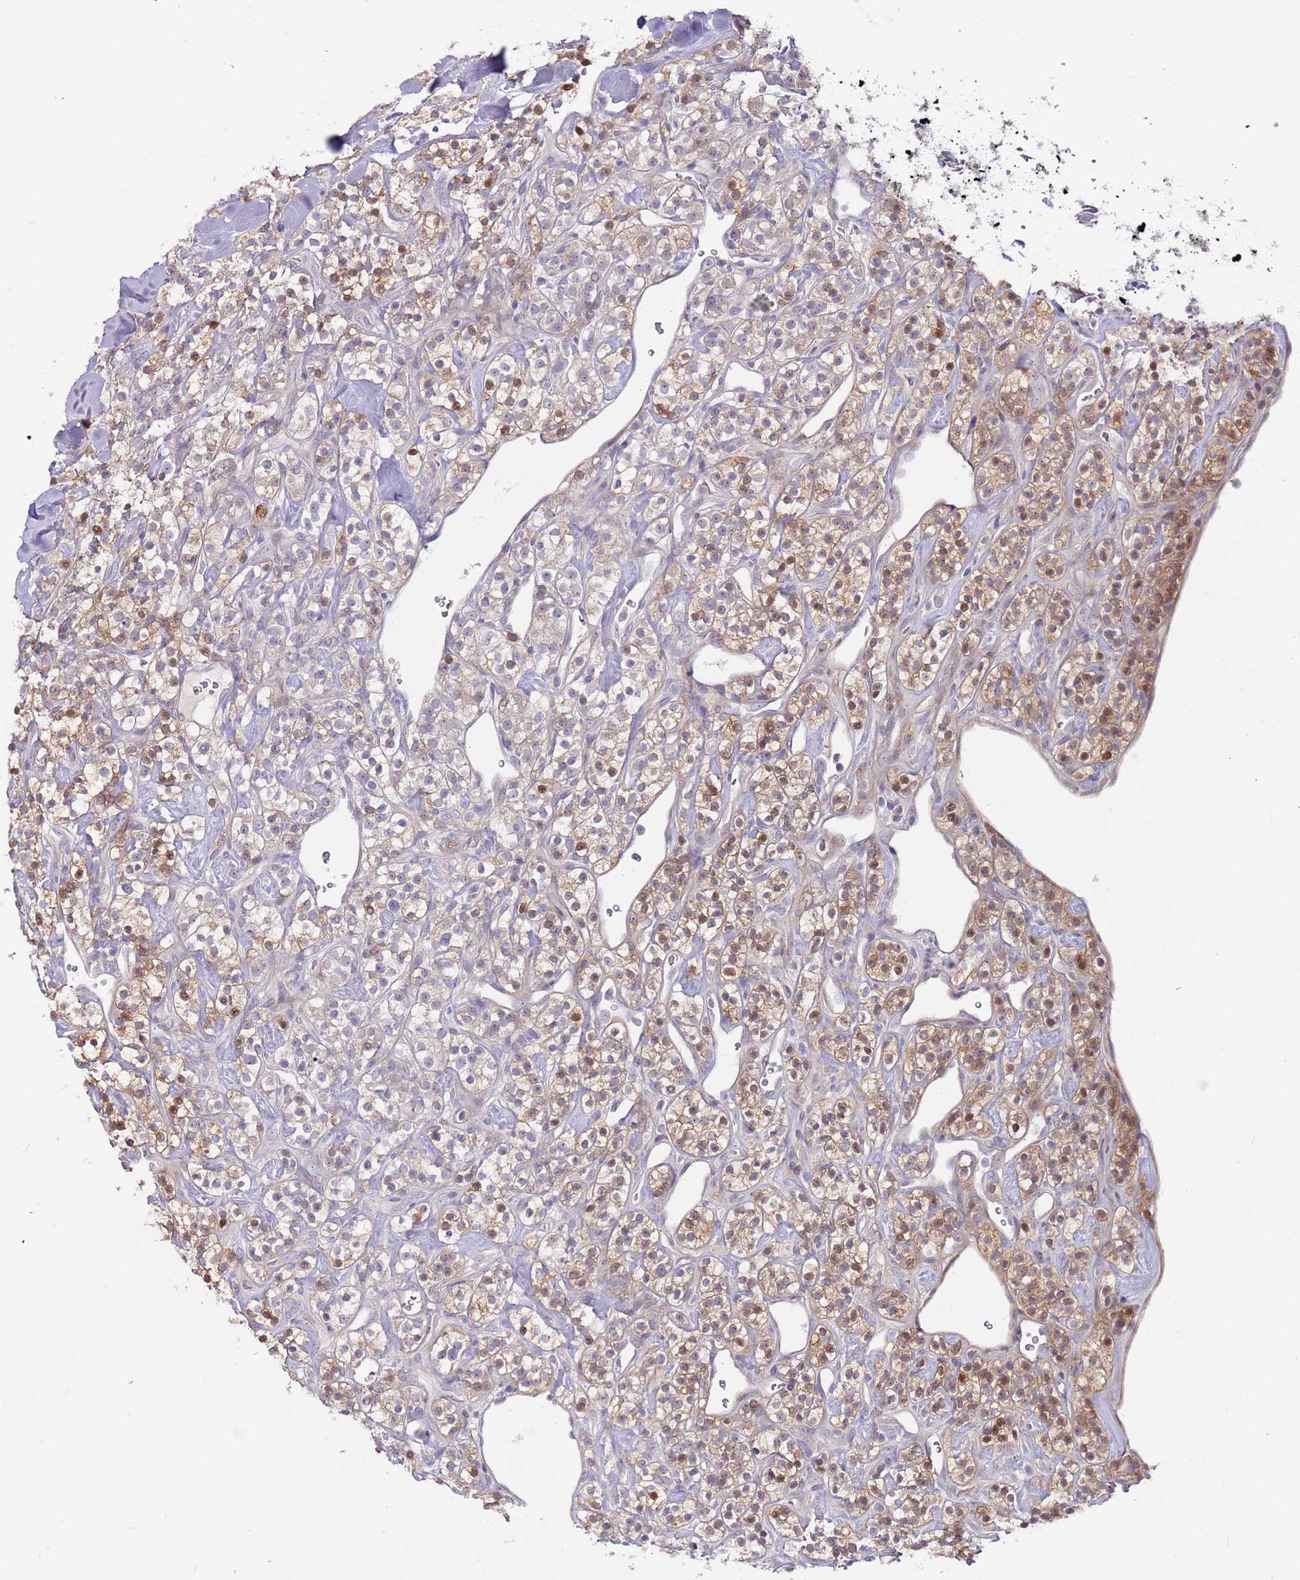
{"staining": {"intensity": "moderate", "quantity": "25%-75%", "location": "cytoplasmic/membranous,nuclear"}, "tissue": "renal cancer", "cell_type": "Tumor cells", "image_type": "cancer", "snomed": [{"axis": "morphology", "description": "Adenocarcinoma, NOS"}, {"axis": "topography", "description": "Kidney"}], "caption": "Adenocarcinoma (renal) stained with a brown dye reveals moderate cytoplasmic/membranous and nuclear positive staining in approximately 25%-75% of tumor cells.", "gene": "MTG2", "patient": {"sex": "male", "age": 77}}